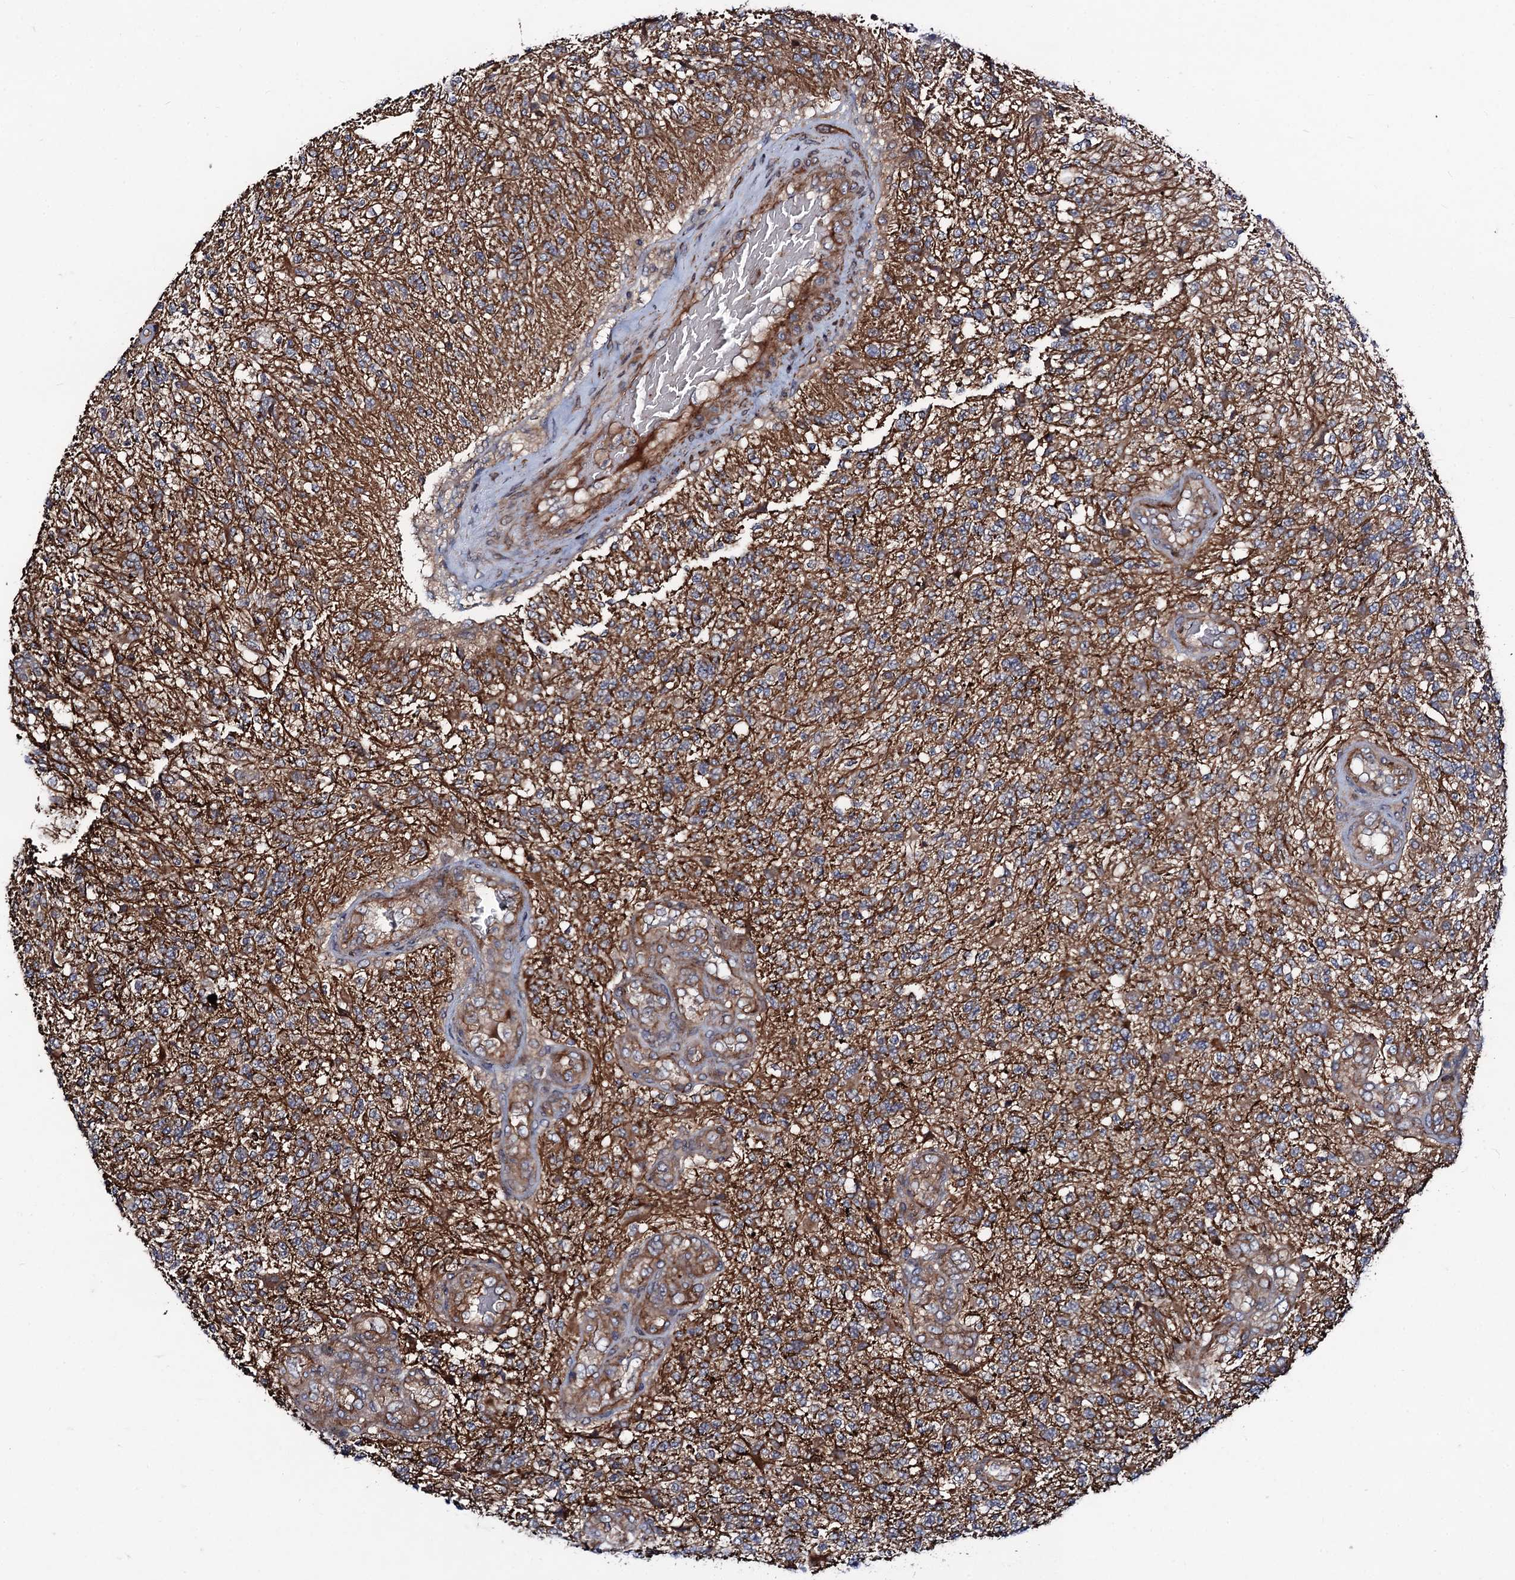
{"staining": {"intensity": "moderate", "quantity": "25%-75%", "location": "cytoplasmic/membranous"}, "tissue": "glioma", "cell_type": "Tumor cells", "image_type": "cancer", "snomed": [{"axis": "morphology", "description": "Glioma, malignant, High grade"}, {"axis": "topography", "description": "Brain"}], "caption": "High-power microscopy captured an IHC photomicrograph of malignant high-grade glioma, revealing moderate cytoplasmic/membranous positivity in about 25%-75% of tumor cells.", "gene": "KXD1", "patient": {"sex": "male", "age": 56}}